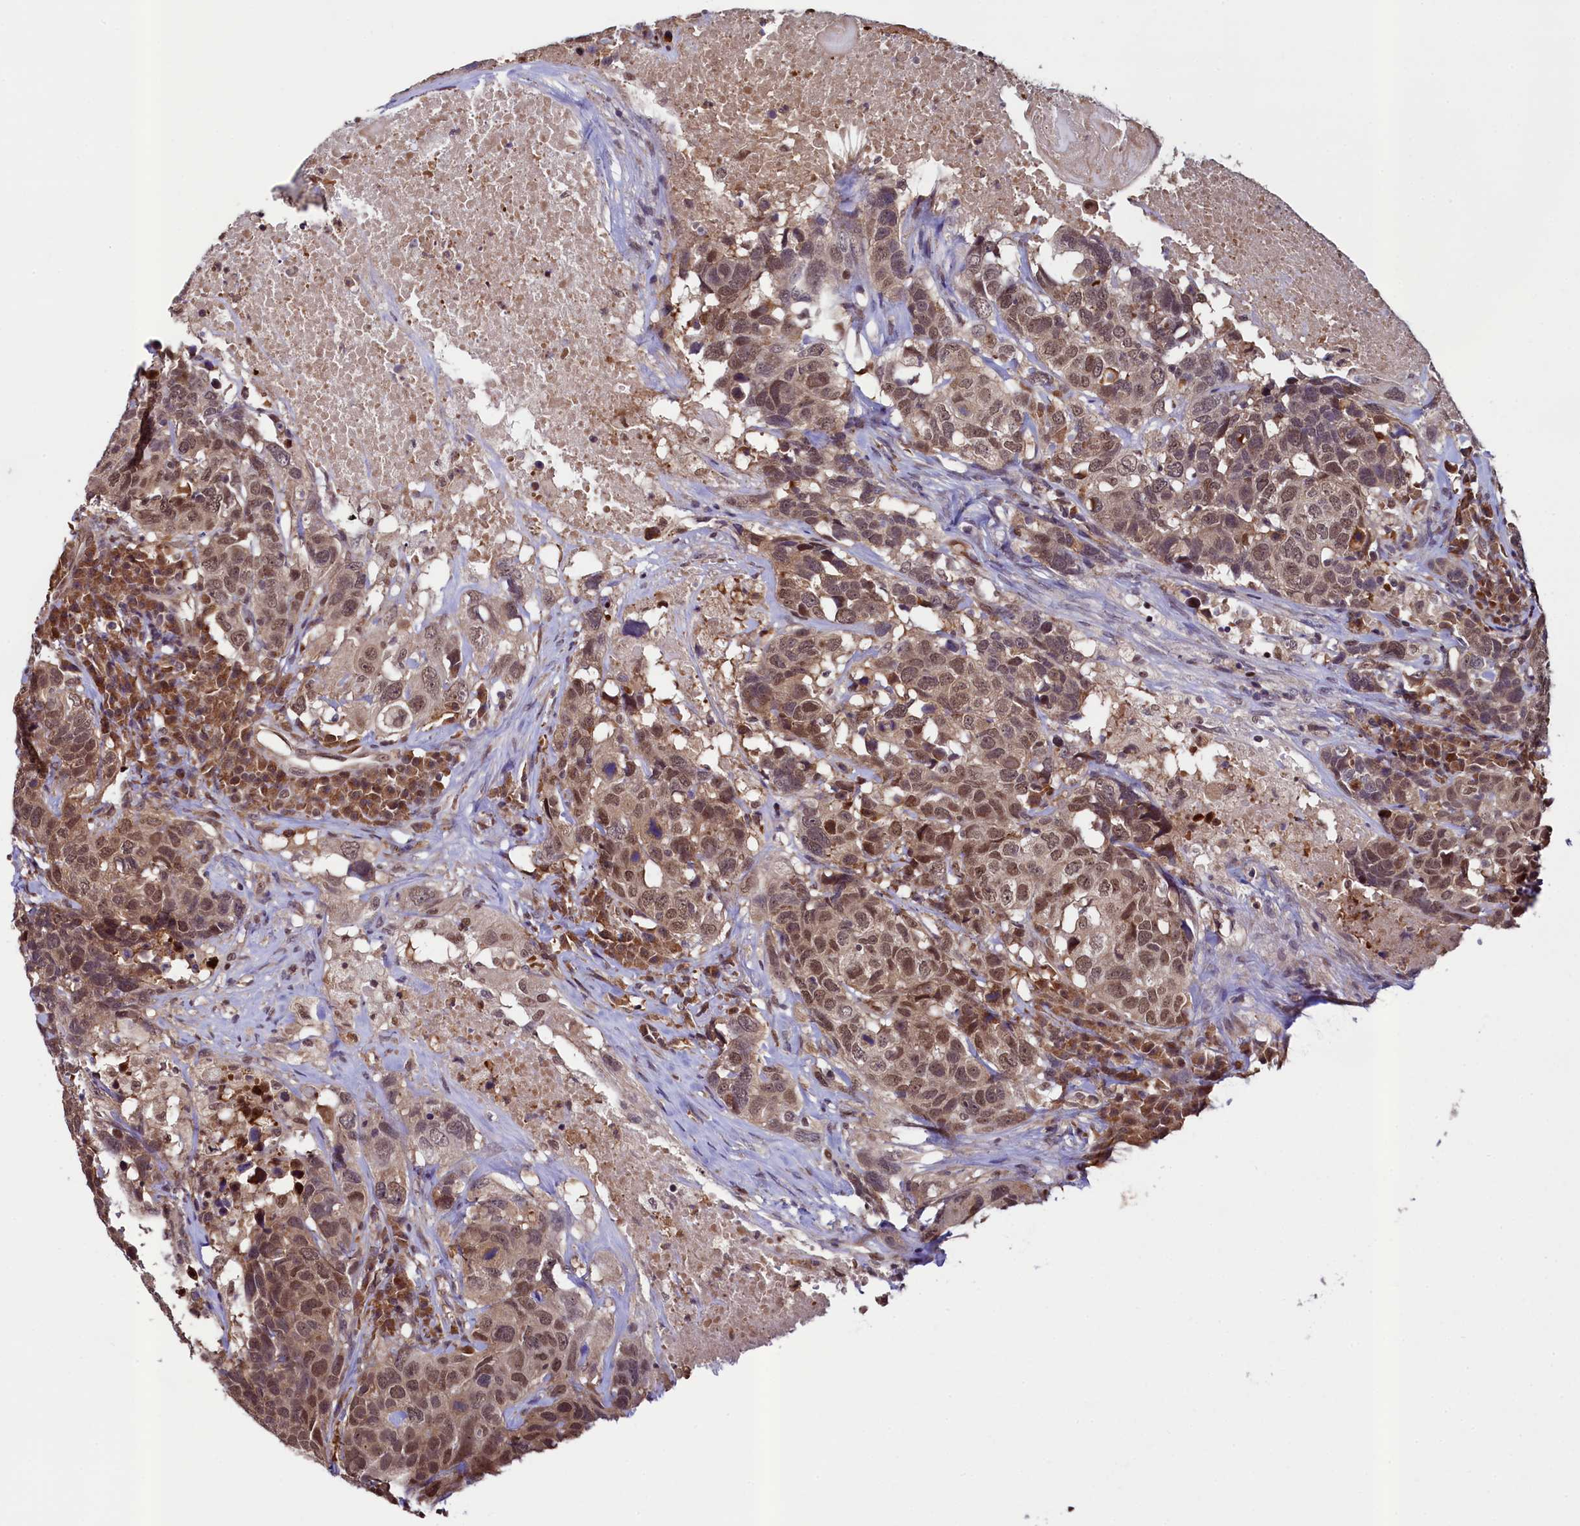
{"staining": {"intensity": "moderate", "quantity": ">75%", "location": "nuclear"}, "tissue": "head and neck cancer", "cell_type": "Tumor cells", "image_type": "cancer", "snomed": [{"axis": "morphology", "description": "Squamous cell carcinoma, NOS"}, {"axis": "topography", "description": "Head-Neck"}], "caption": "Tumor cells reveal medium levels of moderate nuclear expression in about >75% of cells in human head and neck squamous cell carcinoma. (Stains: DAB in brown, nuclei in blue, Microscopy: brightfield microscopy at high magnification).", "gene": "LEO1", "patient": {"sex": "male", "age": 66}}